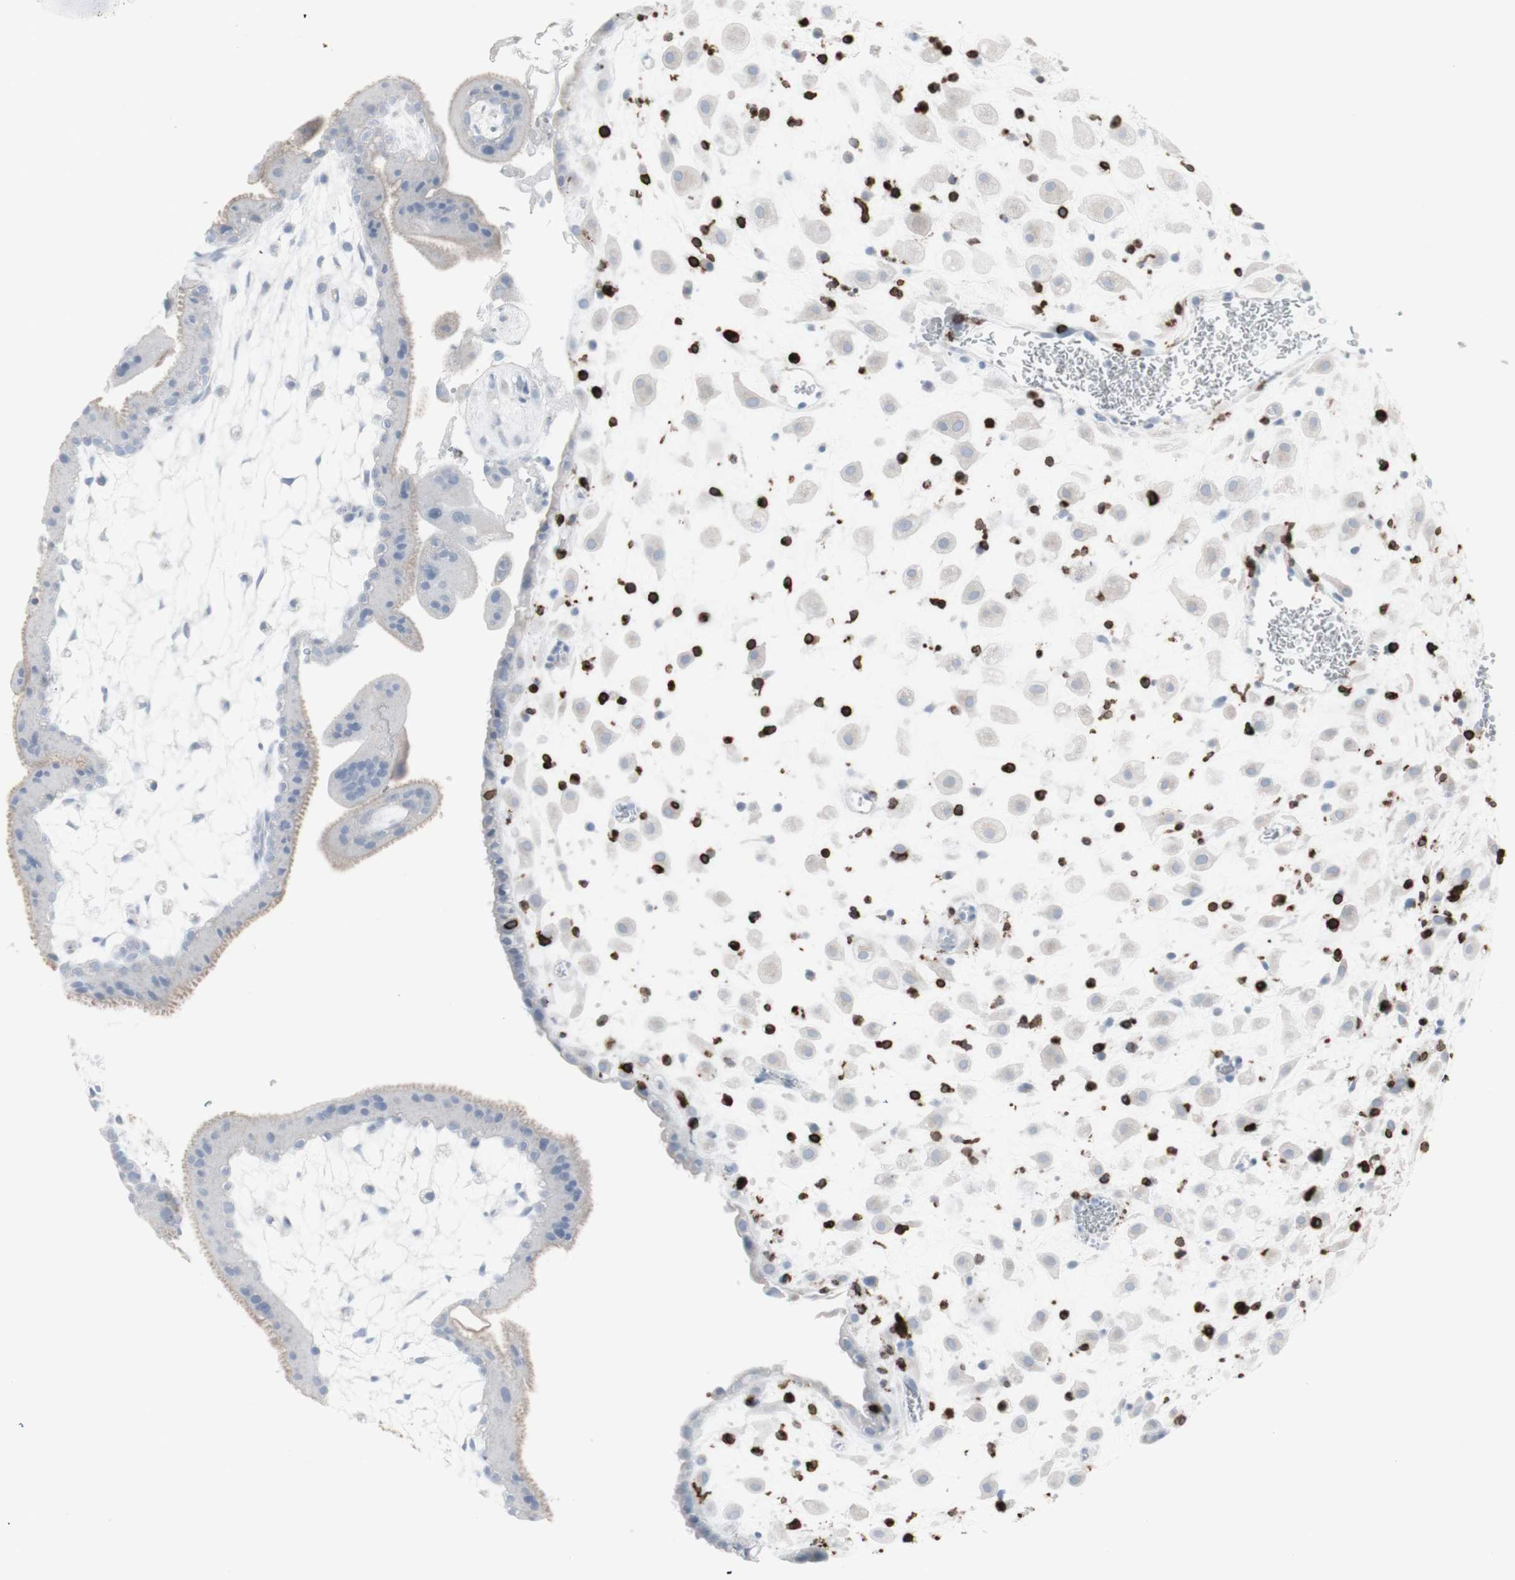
{"staining": {"intensity": "negative", "quantity": "none", "location": "none"}, "tissue": "placenta", "cell_type": "Decidual cells", "image_type": "normal", "snomed": [{"axis": "morphology", "description": "Normal tissue, NOS"}, {"axis": "topography", "description": "Placenta"}], "caption": "This histopathology image is of normal placenta stained with immunohistochemistry (IHC) to label a protein in brown with the nuclei are counter-stained blue. There is no positivity in decidual cells.", "gene": "CD247", "patient": {"sex": "female", "age": 35}}